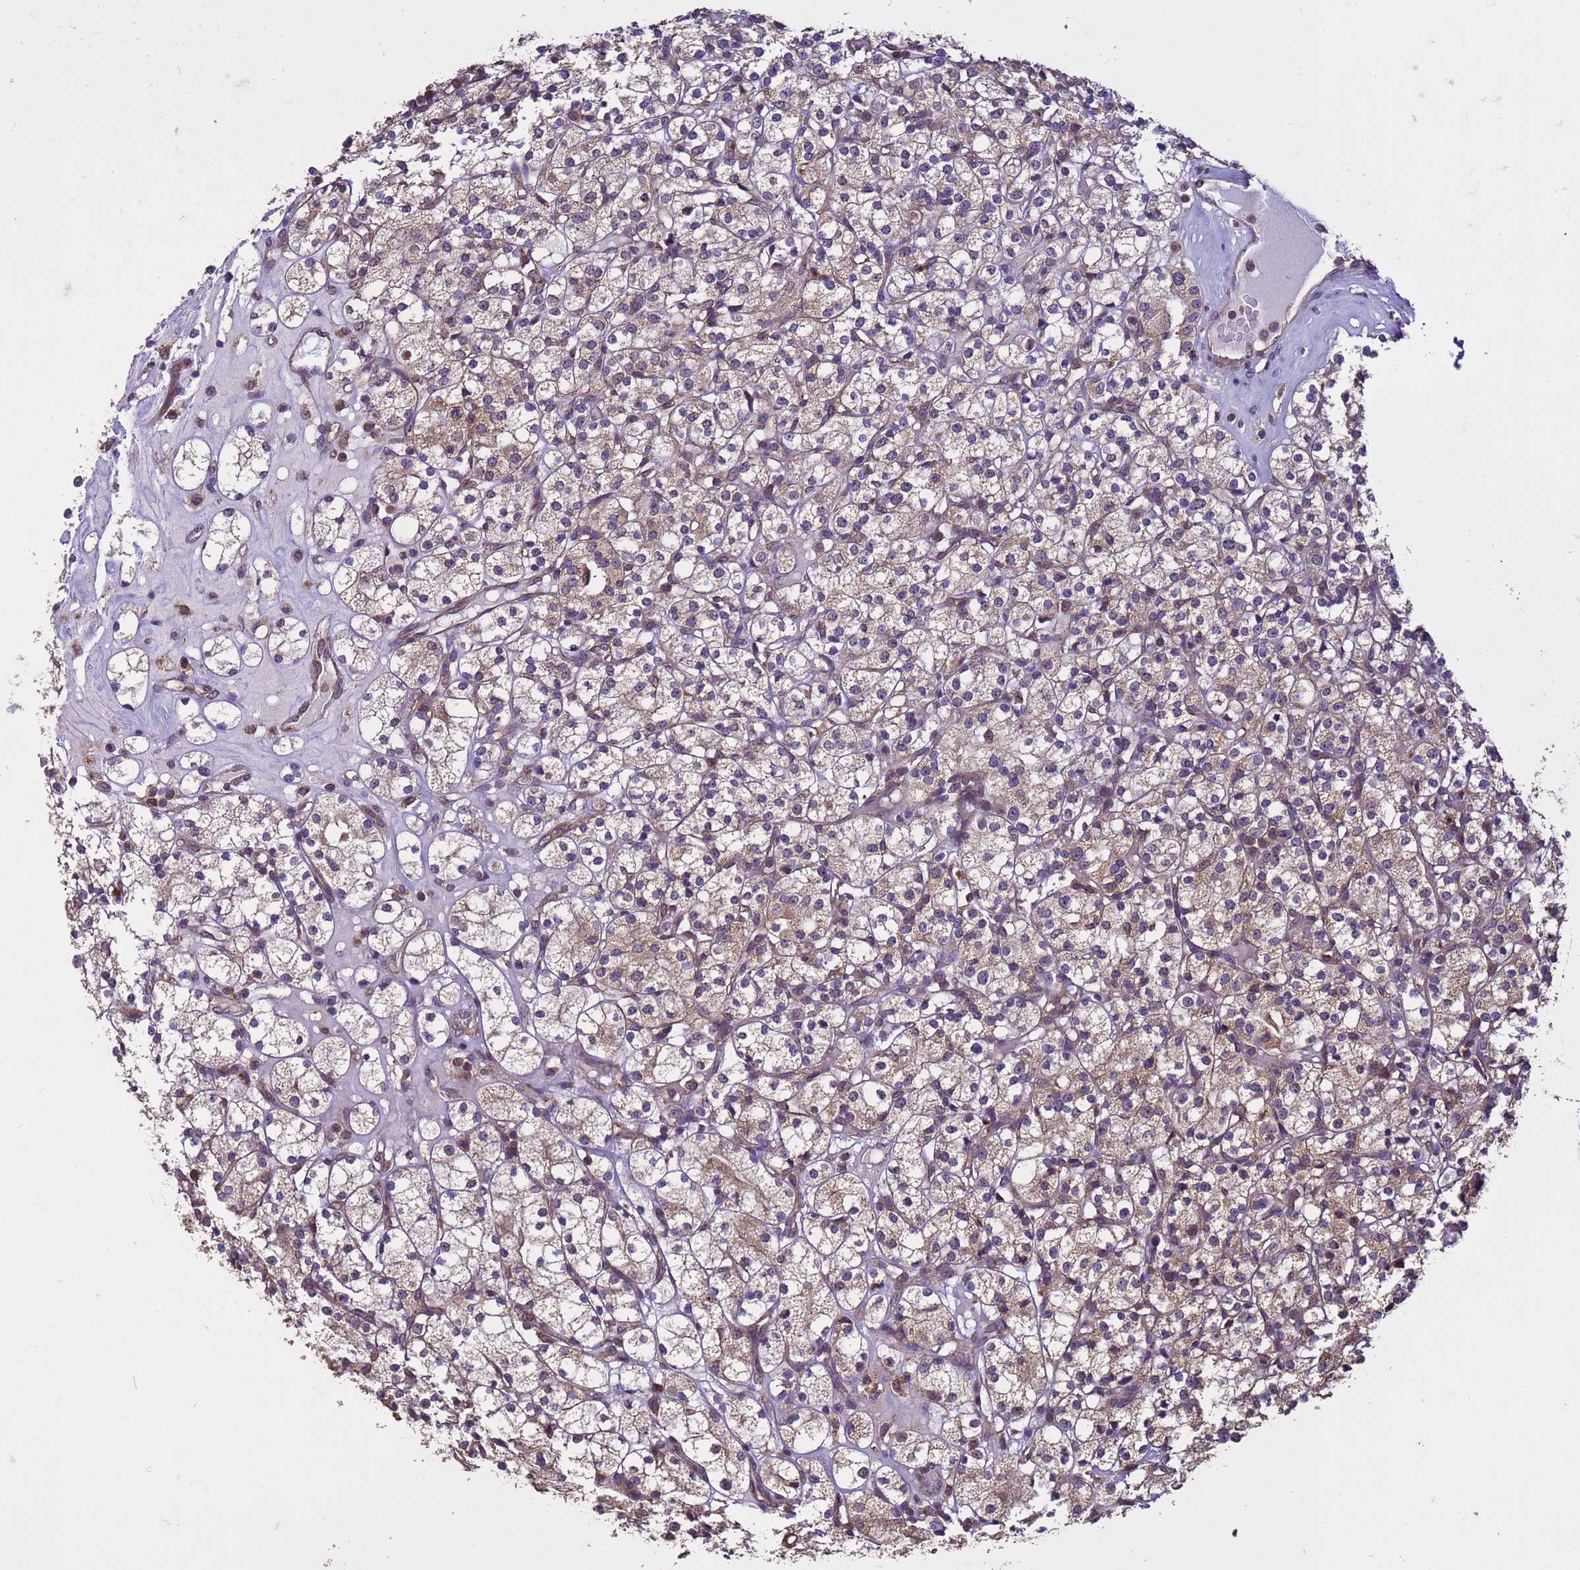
{"staining": {"intensity": "weak", "quantity": ">75%", "location": "cytoplasmic/membranous"}, "tissue": "renal cancer", "cell_type": "Tumor cells", "image_type": "cancer", "snomed": [{"axis": "morphology", "description": "Adenocarcinoma, NOS"}, {"axis": "topography", "description": "Kidney"}], "caption": "A histopathology image of renal cancer (adenocarcinoma) stained for a protein demonstrates weak cytoplasmic/membranous brown staining in tumor cells.", "gene": "P2RX7", "patient": {"sex": "male", "age": 77}}